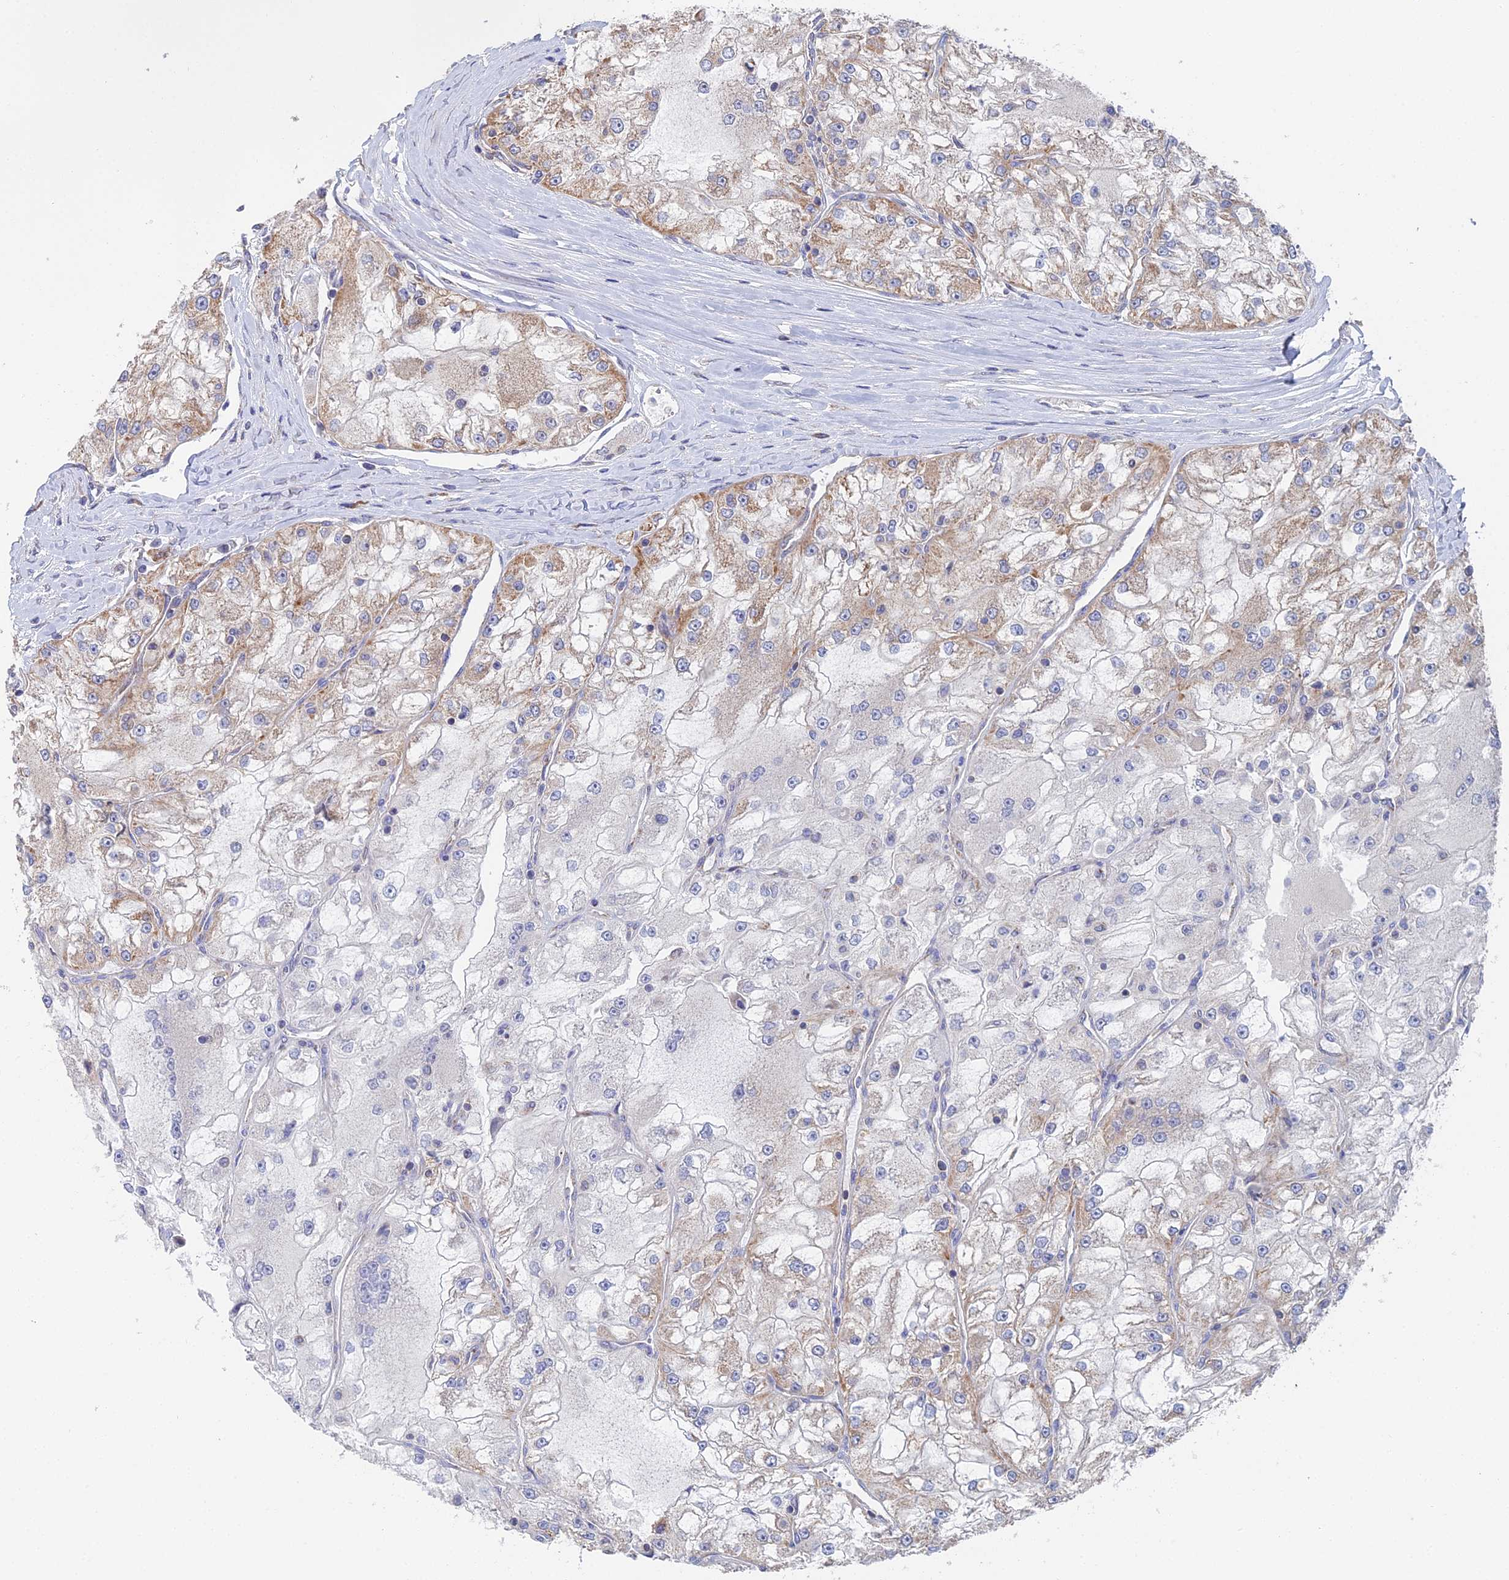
{"staining": {"intensity": "moderate", "quantity": "<25%", "location": "cytoplasmic/membranous"}, "tissue": "renal cancer", "cell_type": "Tumor cells", "image_type": "cancer", "snomed": [{"axis": "morphology", "description": "Adenocarcinoma, NOS"}, {"axis": "topography", "description": "Kidney"}], "caption": "Brown immunohistochemical staining in human adenocarcinoma (renal) reveals moderate cytoplasmic/membranous expression in approximately <25% of tumor cells.", "gene": "ECSIT", "patient": {"sex": "female", "age": 72}}